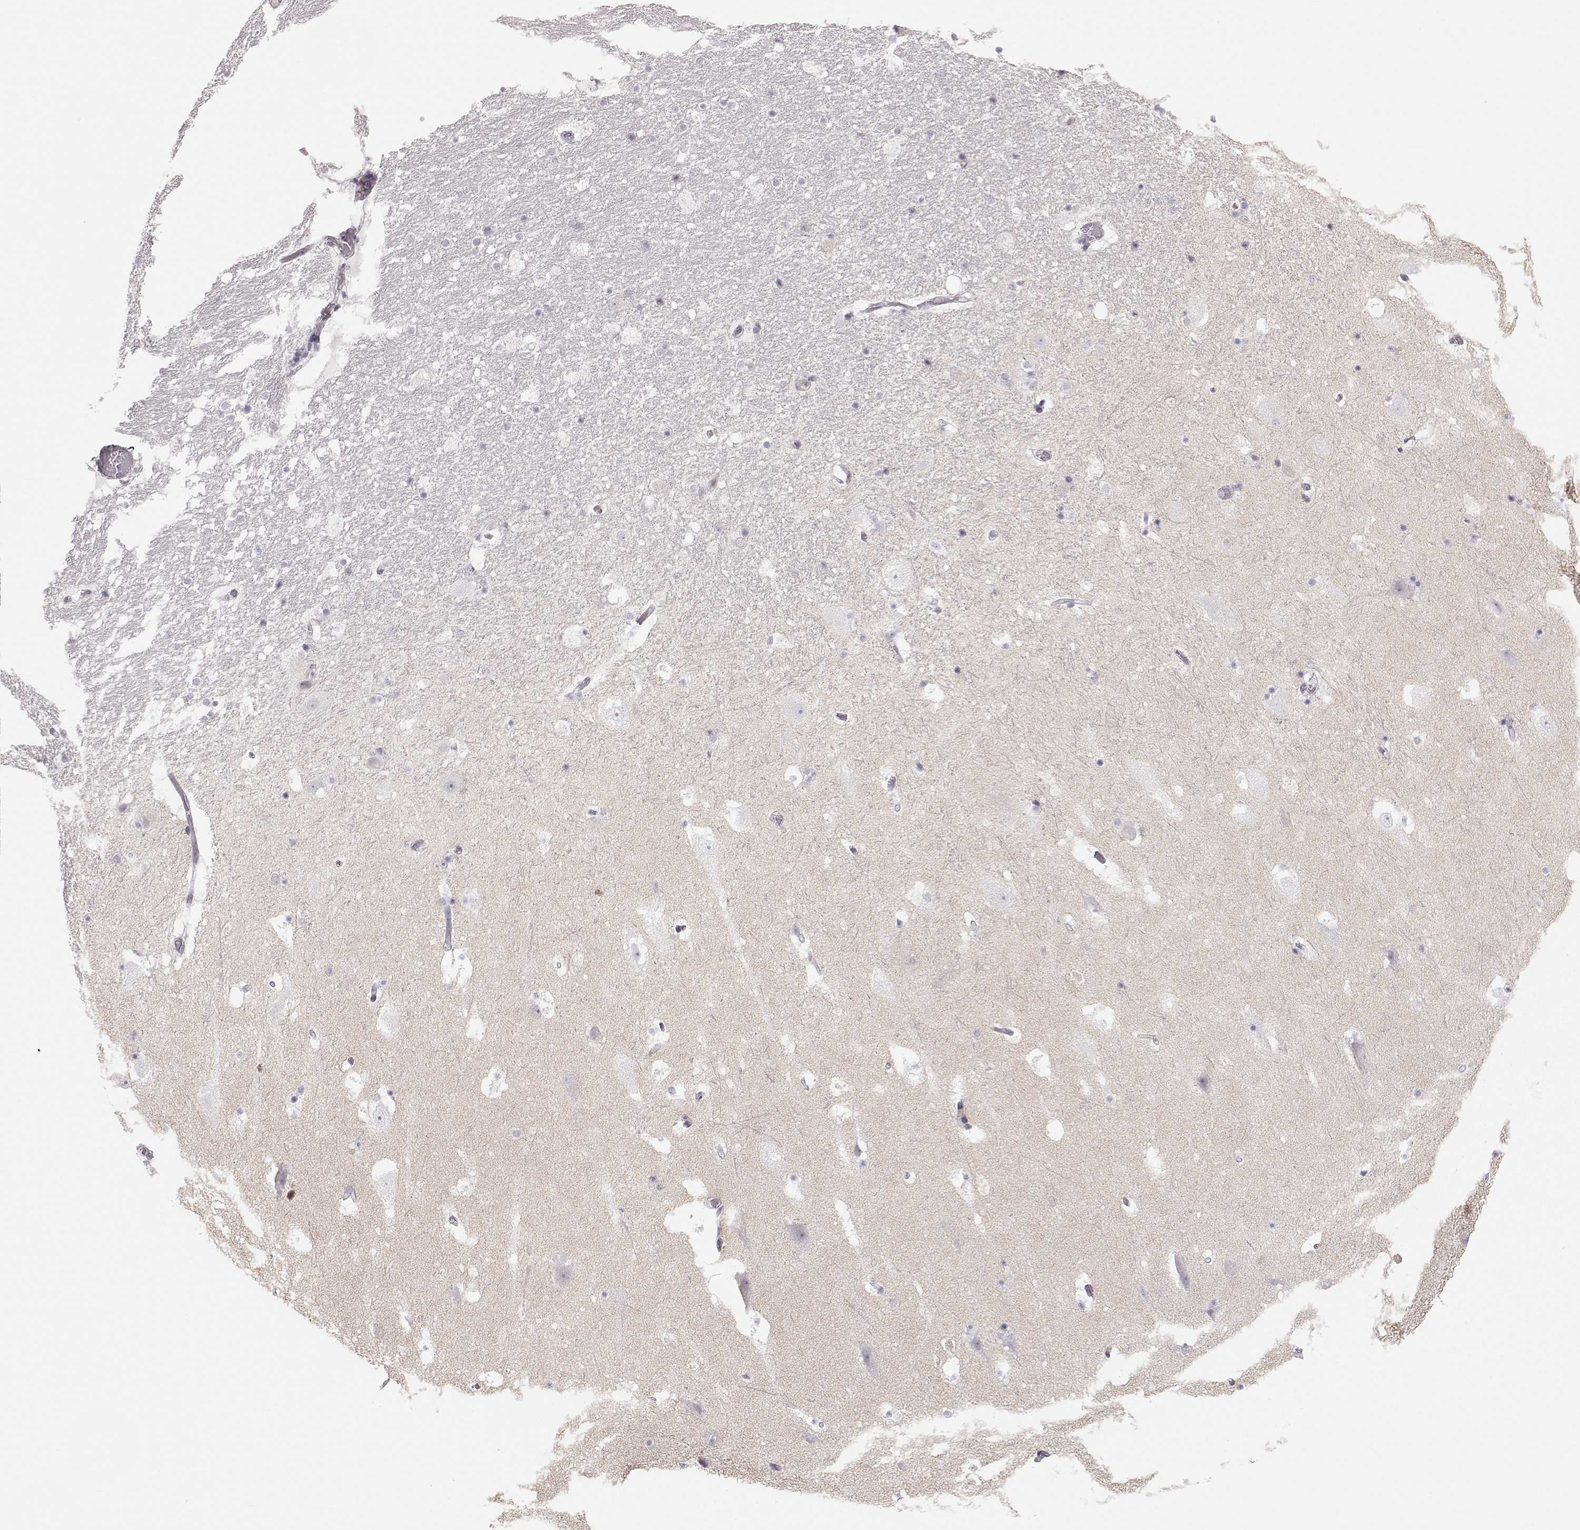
{"staining": {"intensity": "negative", "quantity": "none", "location": "none"}, "tissue": "hippocampus", "cell_type": "Glial cells", "image_type": "normal", "snomed": [{"axis": "morphology", "description": "Normal tissue, NOS"}, {"axis": "topography", "description": "Hippocampus"}], "caption": "IHC of benign hippocampus exhibits no positivity in glial cells.", "gene": "FAM205A", "patient": {"sex": "male", "age": 51}}